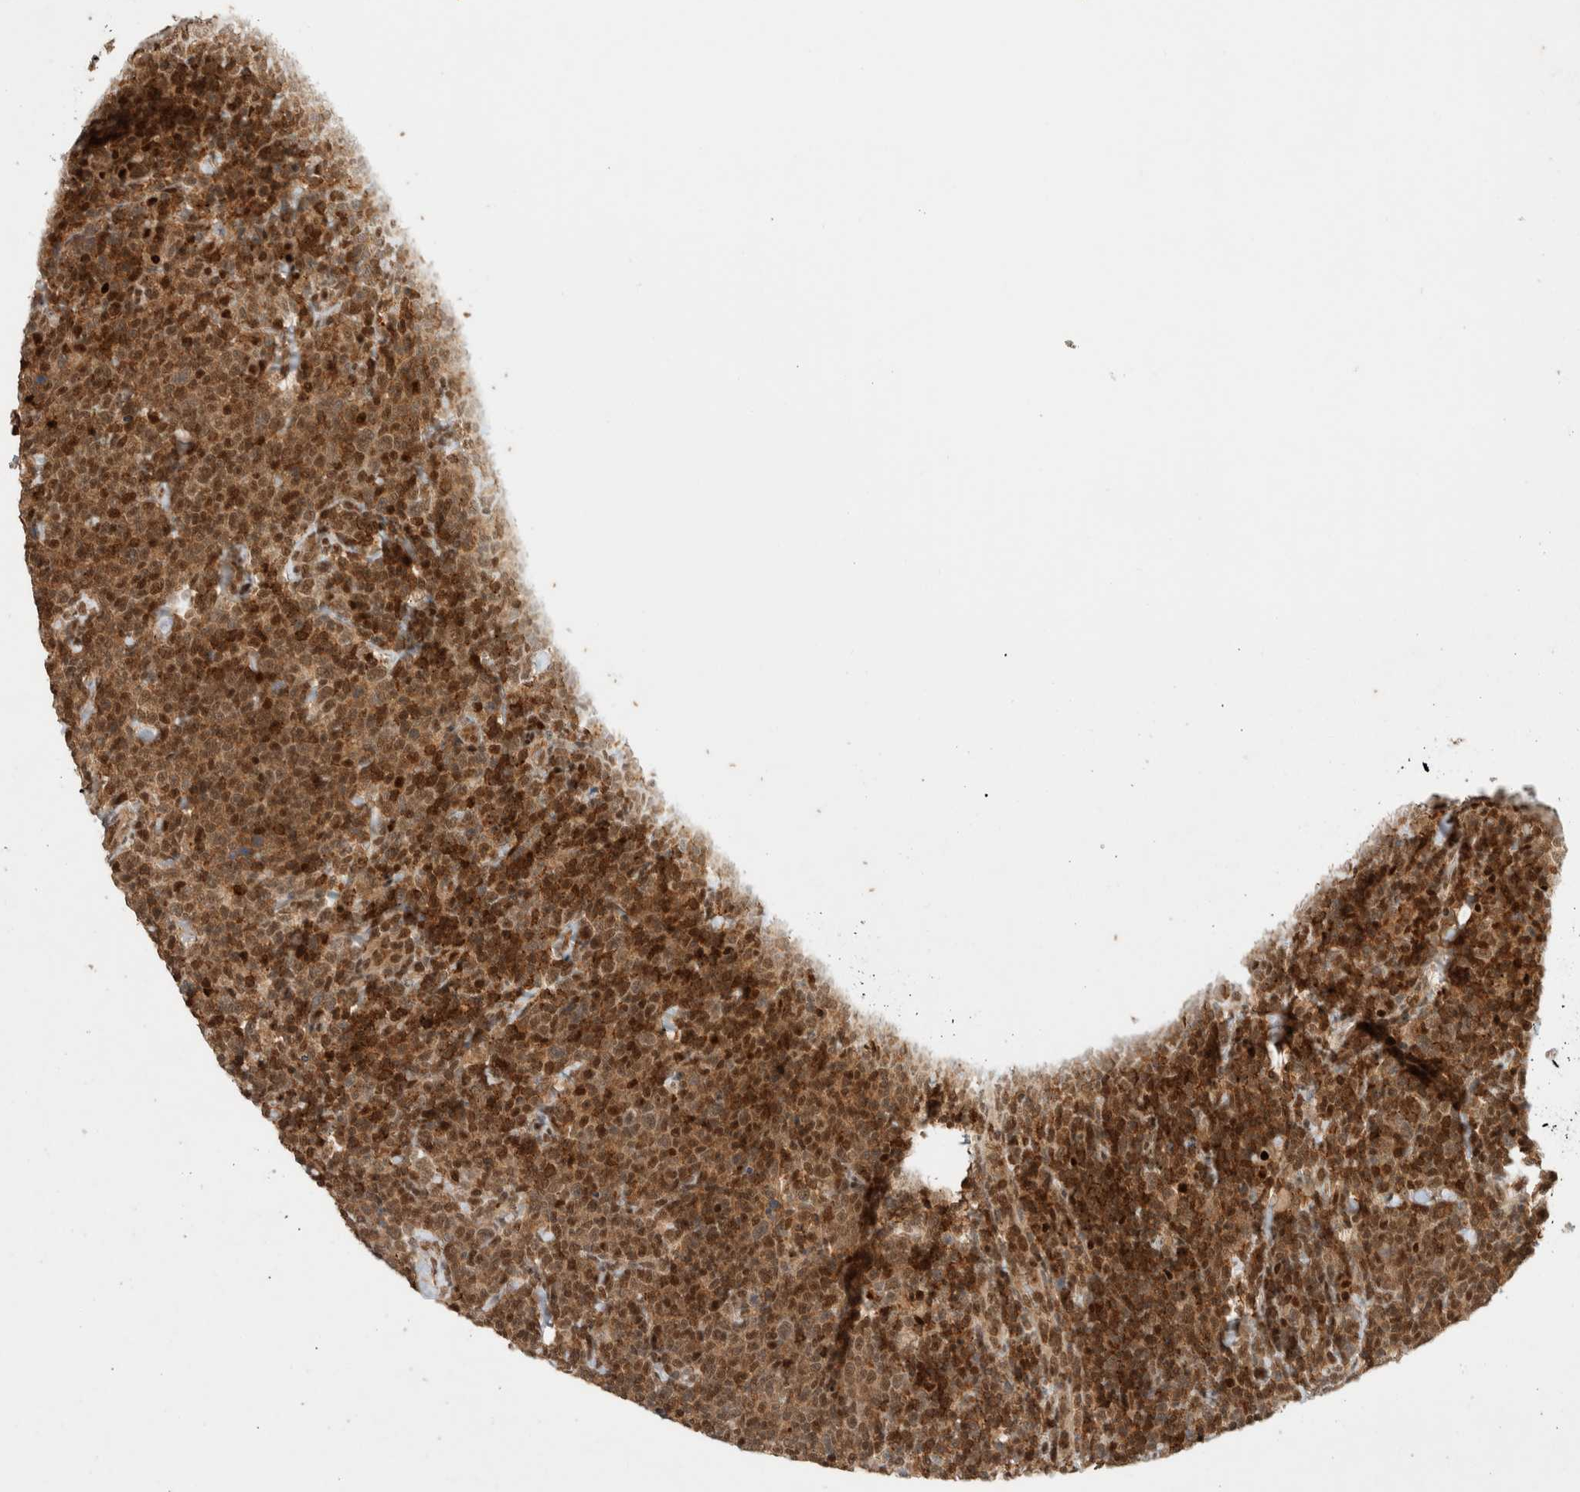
{"staining": {"intensity": "strong", "quantity": "25%-75%", "location": "cytoplasmic/membranous,nuclear"}, "tissue": "lymphoma", "cell_type": "Tumor cells", "image_type": "cancer", "snomed": [{"axis": "morphology", "description": "Malignant lymphoma, non-Hodgkin's type, High grade"}, {"axis": "topography", "description": "Lymph node"}], "caption": "Human lymphoma stained with a brown dye exhibits strong cytoplasmic/membranous and nuclear positive expression in about 25%-75% of tumor cells.", "gene": "SNRNP40", "patient": {"sex": "male", "age": 61}}